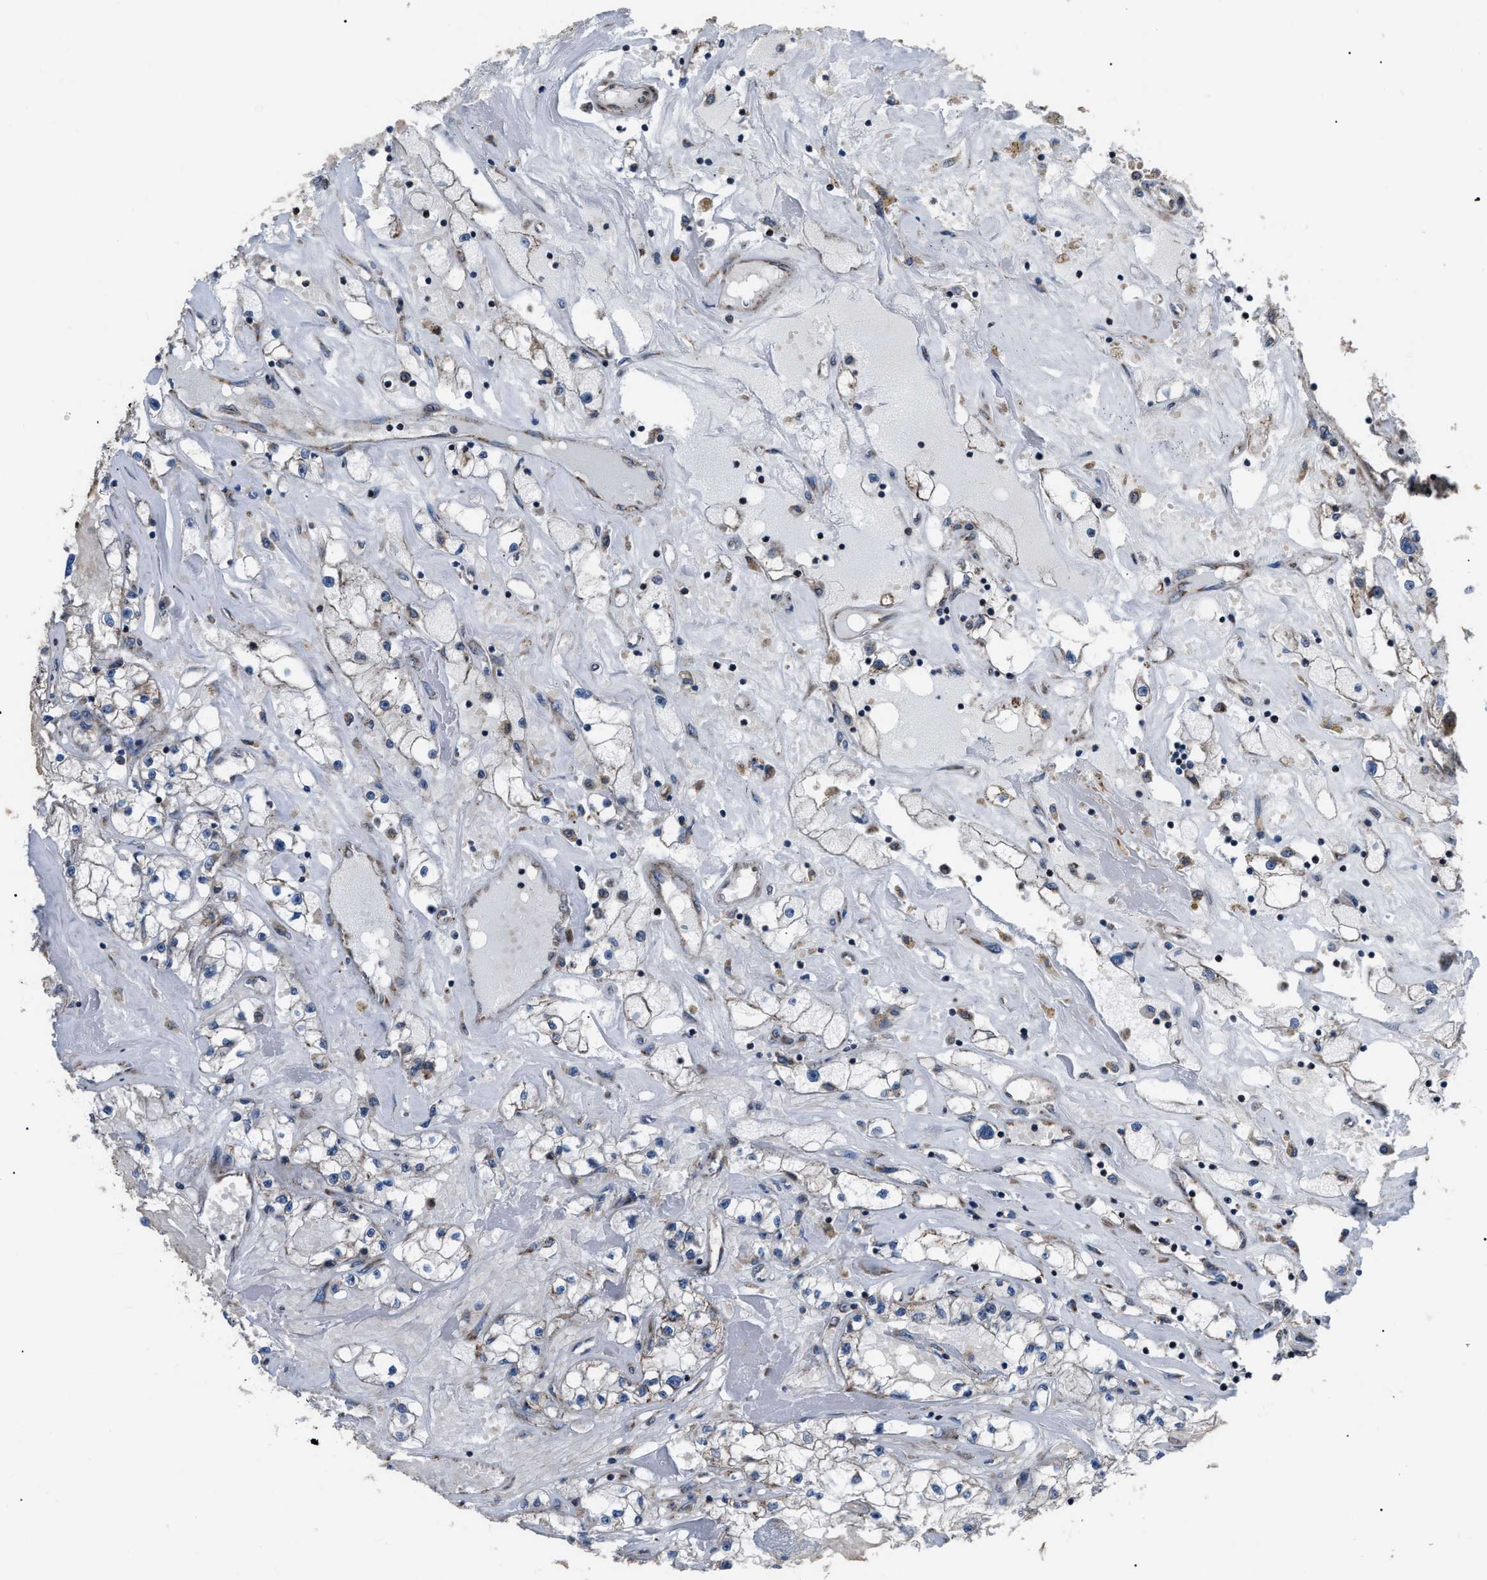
{"staining": {"intensity": "weak", "quantity": ">75%", "location": "cytoplasmic/membranous"}, "tissue": "renal cancer", "cell_type": "Tumor cells", "image_type": "cancer", "snomed": [{"axis": "morphology", "description": "Adenocarcinoma, NOS"}, {"axis": "topography", "description": "Kidney"}], "caption": "Brown immunohistochemical staining in human renal cancer (adenocarcinoma) reveals weak cytoplasmic/membranous staining in about >75% of tumor cells.", "gene": "AGO2", "patient": {"sex": "male", "age": 56}}